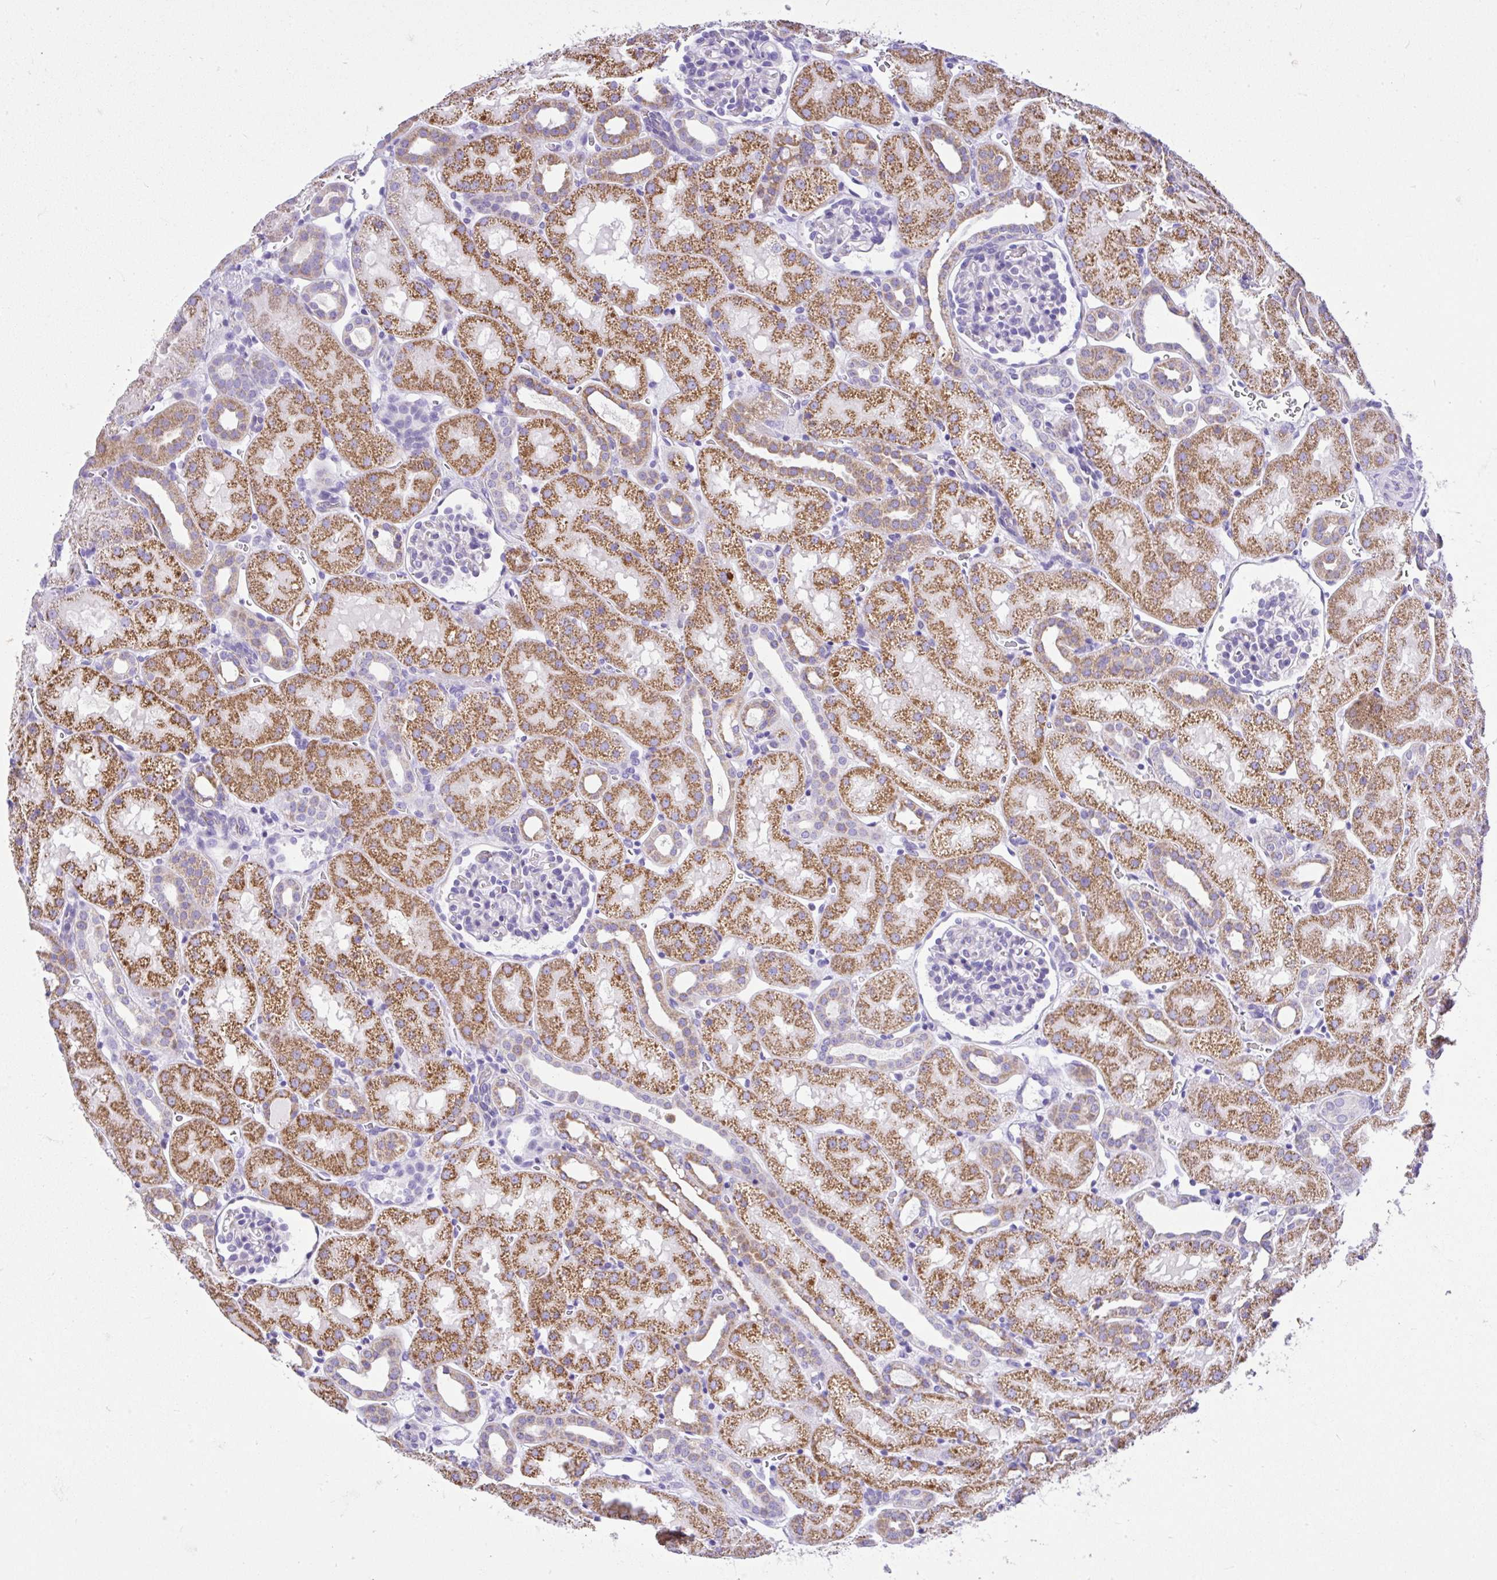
{"staining": {"intensity": "negative", "quantity": "none", "location": "none"}, "tissue": "kidney", "cell_type": "Cells in glomeruli", "image_type": "normal", "snomed": [{"axis": "morphology", "description": "Normal tissue, NOS"}, {"axis": "topography", "description": "Kidney"}], "caption": "Kidney stained for a protein using immunohistochemistry displays no positivity cells in glomeruli.", "gene": "SLC13A1", "patient": {"sex": "male", "age": 2}}